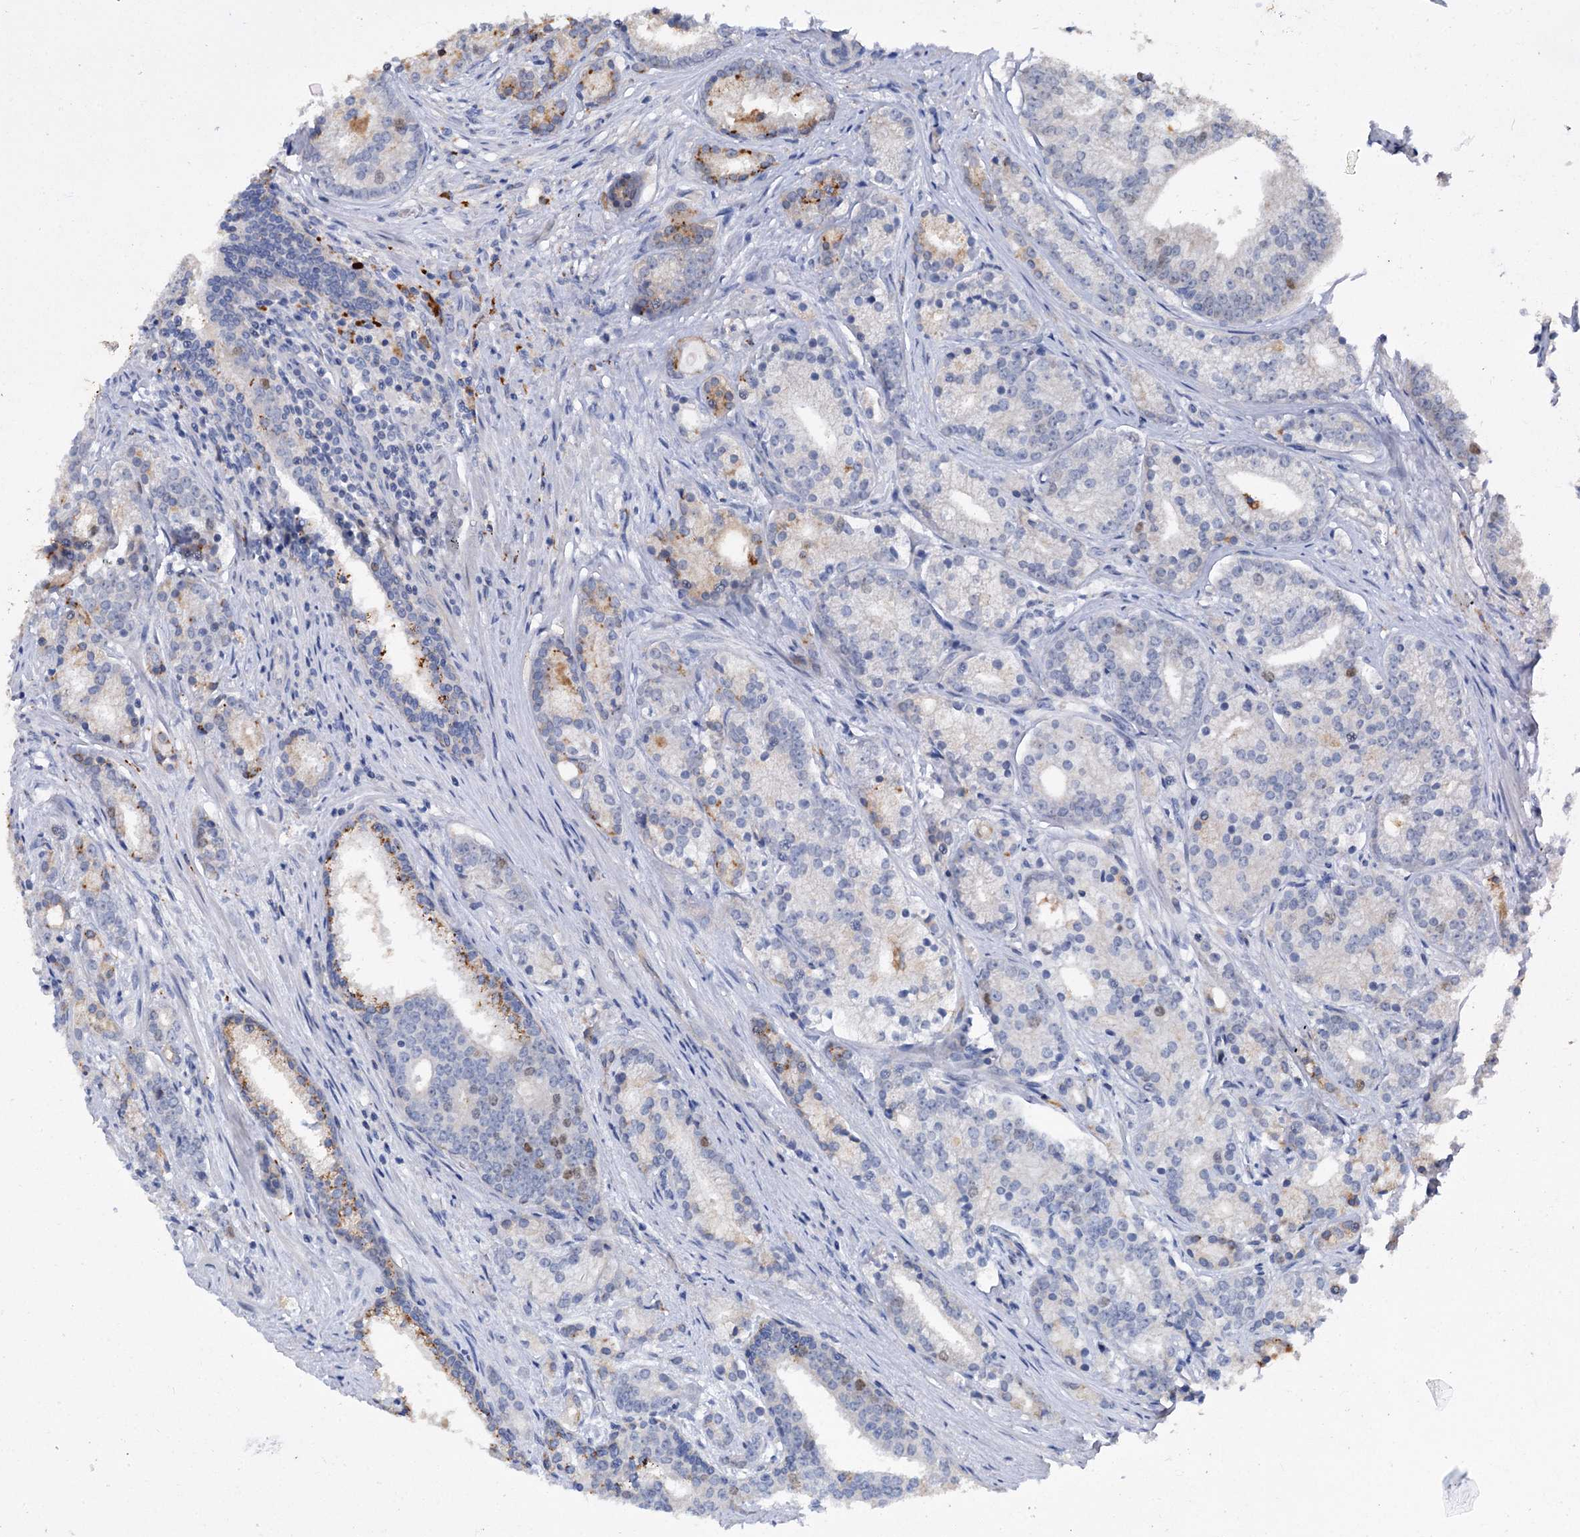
{"staining": {"intensity": "moderate", "quantity": "<25%", "location": "cytoplasmic/membranous"}, "tissue": "prostate cancer", "cell_type": "Tumor cells", "image_type": "cancer", "snomed": [{"axis": "morphology", "description": "Adenocarcinoma, Low grade"}, {"axis": "topography", "description": "Prostate"}], "caption": "A low amount of moderate cytoplasmic/membranous expression is seen in approximately <25% of tumor cells in prostate cancer tissue.", "gene": "FAM111B", "patient": {"sex": "male", "age": 71}}